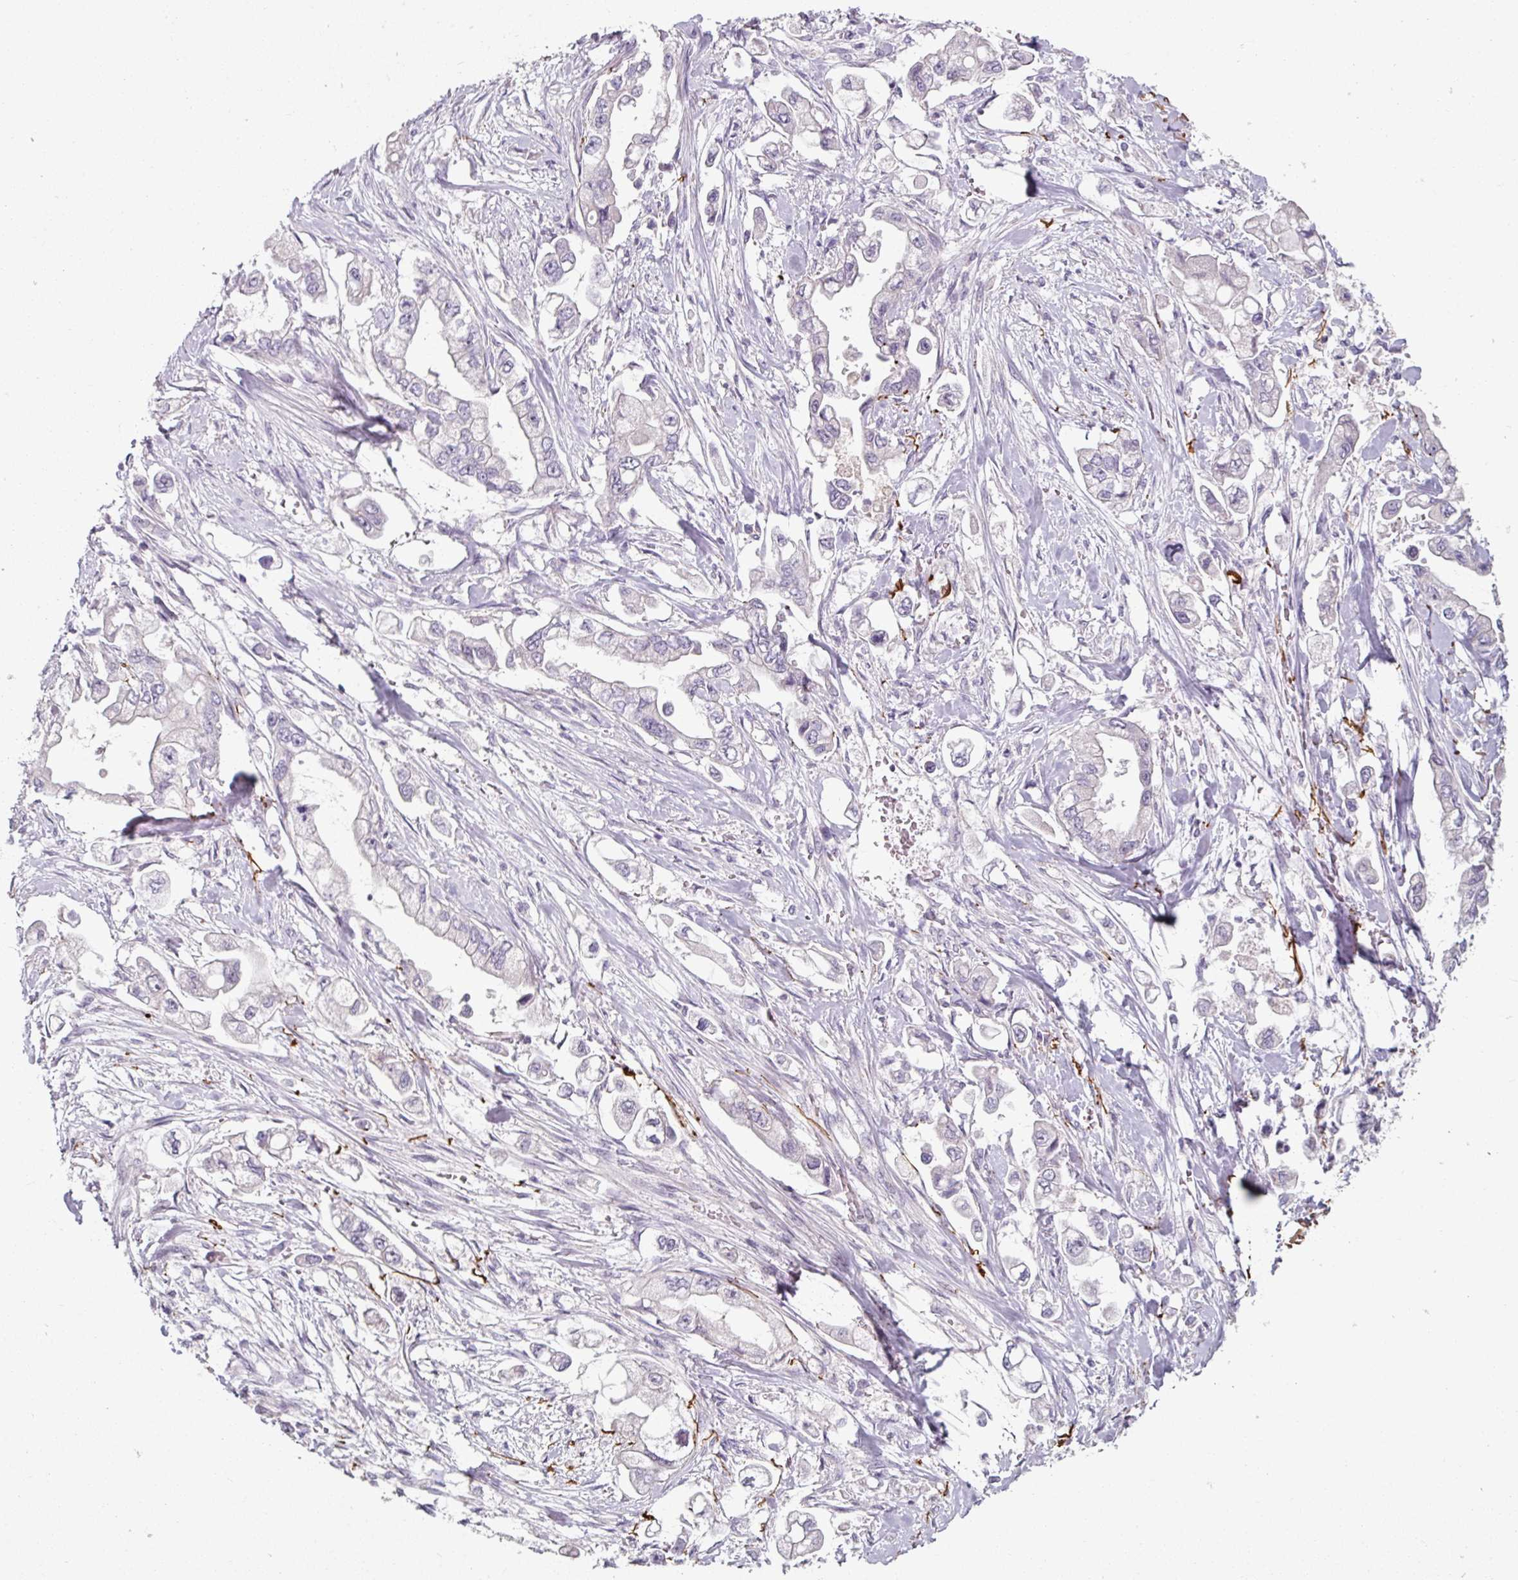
{"staining": {"intensity": "negative", "quantity": "none", "location": "none"}, "tissue": "stomach cancer", "cell_type": "Tumor cells", "image_type": "cancer", "snomed": [{"axis": "morphology", "description": "Adenocarcinoma, NOS"}, {"axis": "topography", "description": "Stomach"}], "caption": "A high-resolution photomicrograph shows immunohistochemistry (IHC) staining of stomach cancer (adenocarcinoma), which shows no significant positivity in tumor cells.", "gene": "MTMR14", "patient": {"sex": "male", "age": 62}}